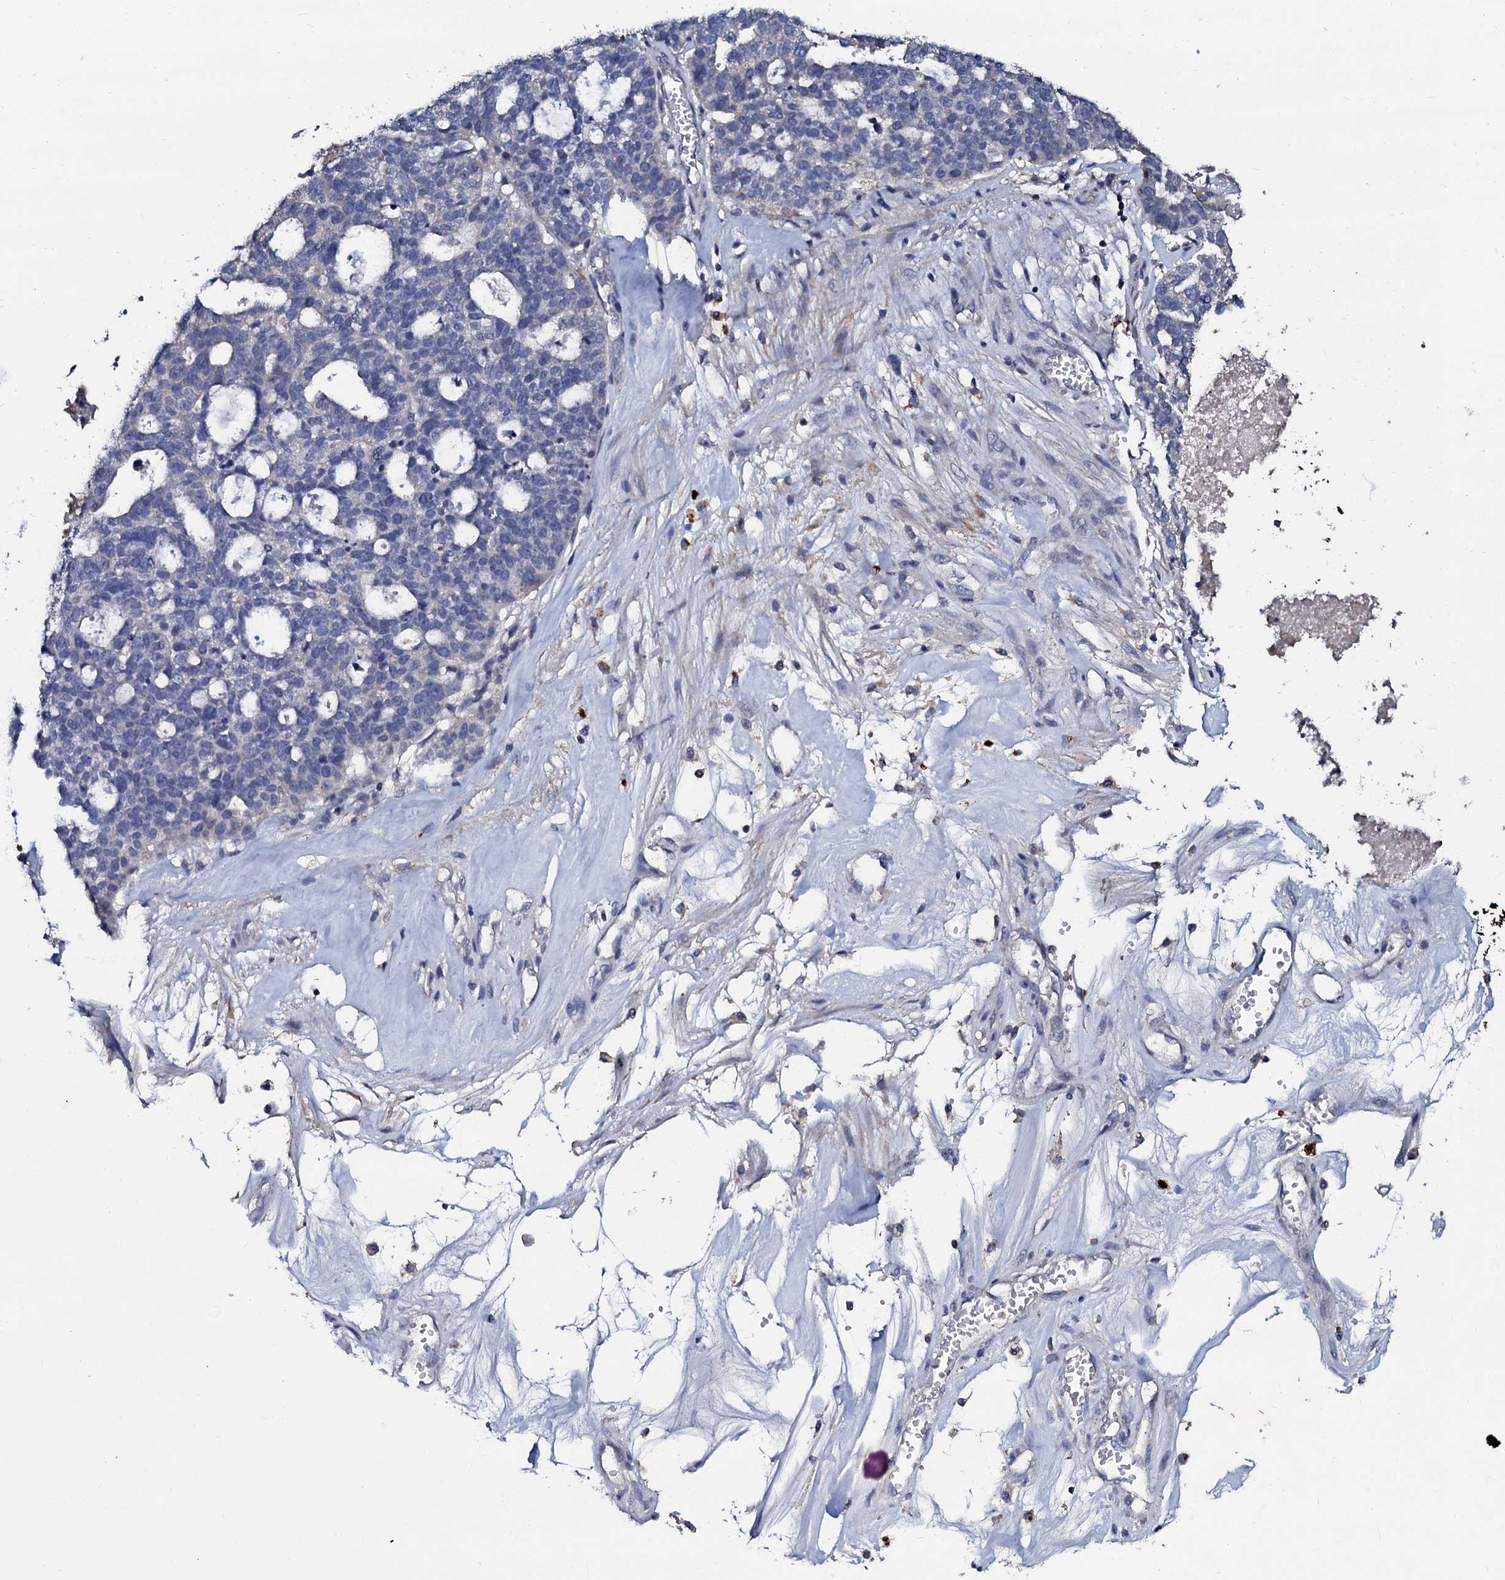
{"staining": {"intensity": "negative", "quantity": "none", "location": "none"}, "tissue": "ovarian cancer", "cell_type": "Tumor cells", "image_type": "cancer", "snomed": [{"axis": "morphology", "description": "Cystadenocarcinoma, serous, NOS"}, {"axis": "topography", "description": "Ovary"}], "caption": "IHC of ovarian cancer shows no expression in tumor cells.", "gene": "SLC37A4", "patient": {"sex": "female", "age": 59}}